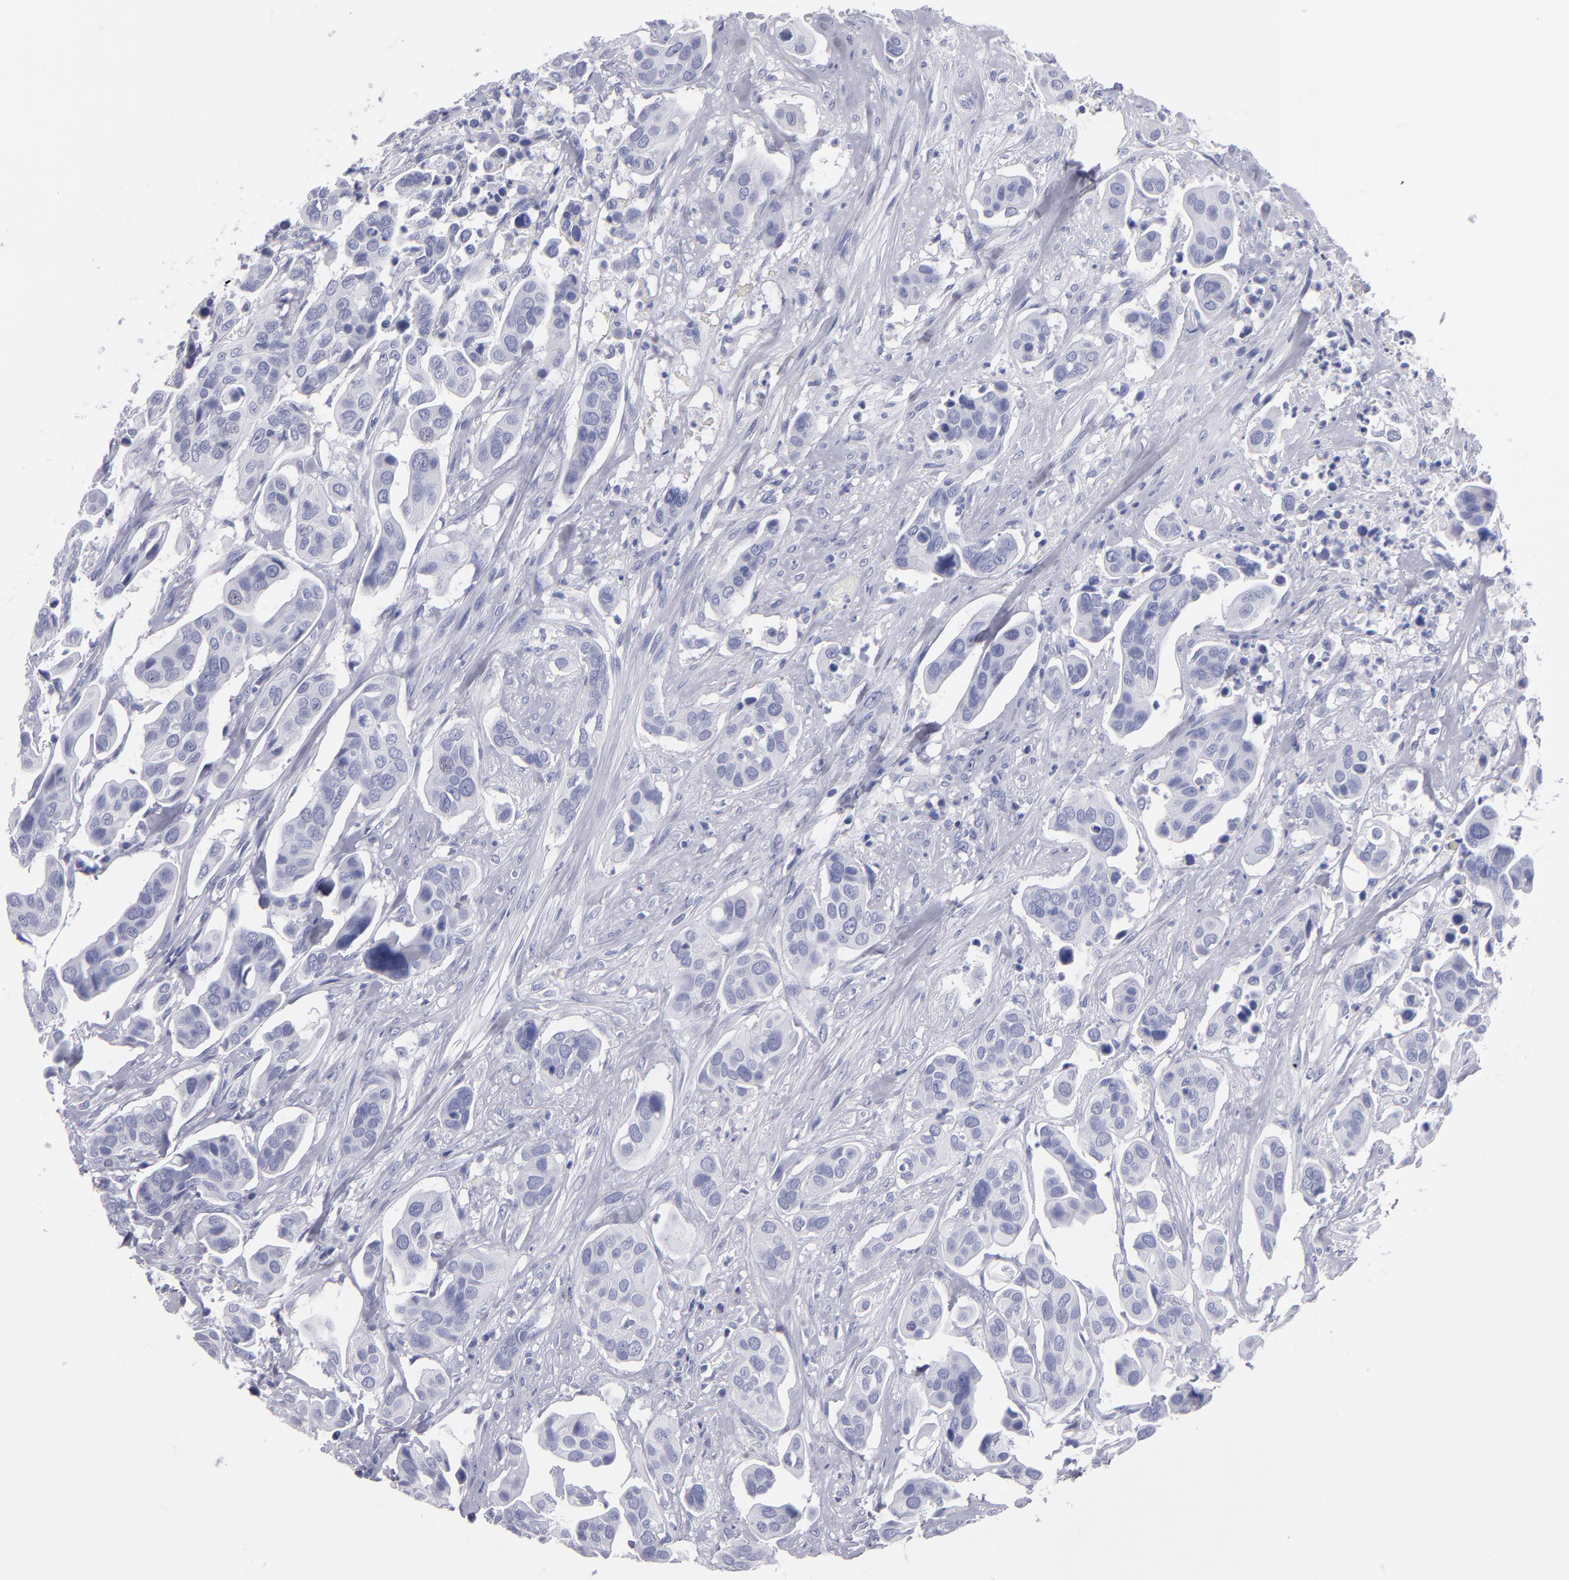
{"staining": {"intensity": "negative", "quantity": "none", "location": "none"}, "tissue": "urothelial cancer", "cell_type": "Tumor cells", "image_type": "cancer", "snomed": [{"axis": "morphology", "description": "Adenocarcinoma, NOS"}, {"axis": "topography", "description": "Urinary bladder"}], "caption": "The immunohistochemistry (IHC) photomicrograph has no significant expression in tumor cells of urothelial cancer tissue. (DAB (3,3'-diaminobenzidine) immunohistochemistry (IHC) visualized using brightfield microscopy, high magnification).", "gene": "MB", "patient": {"sex": "male", "age": 61}}